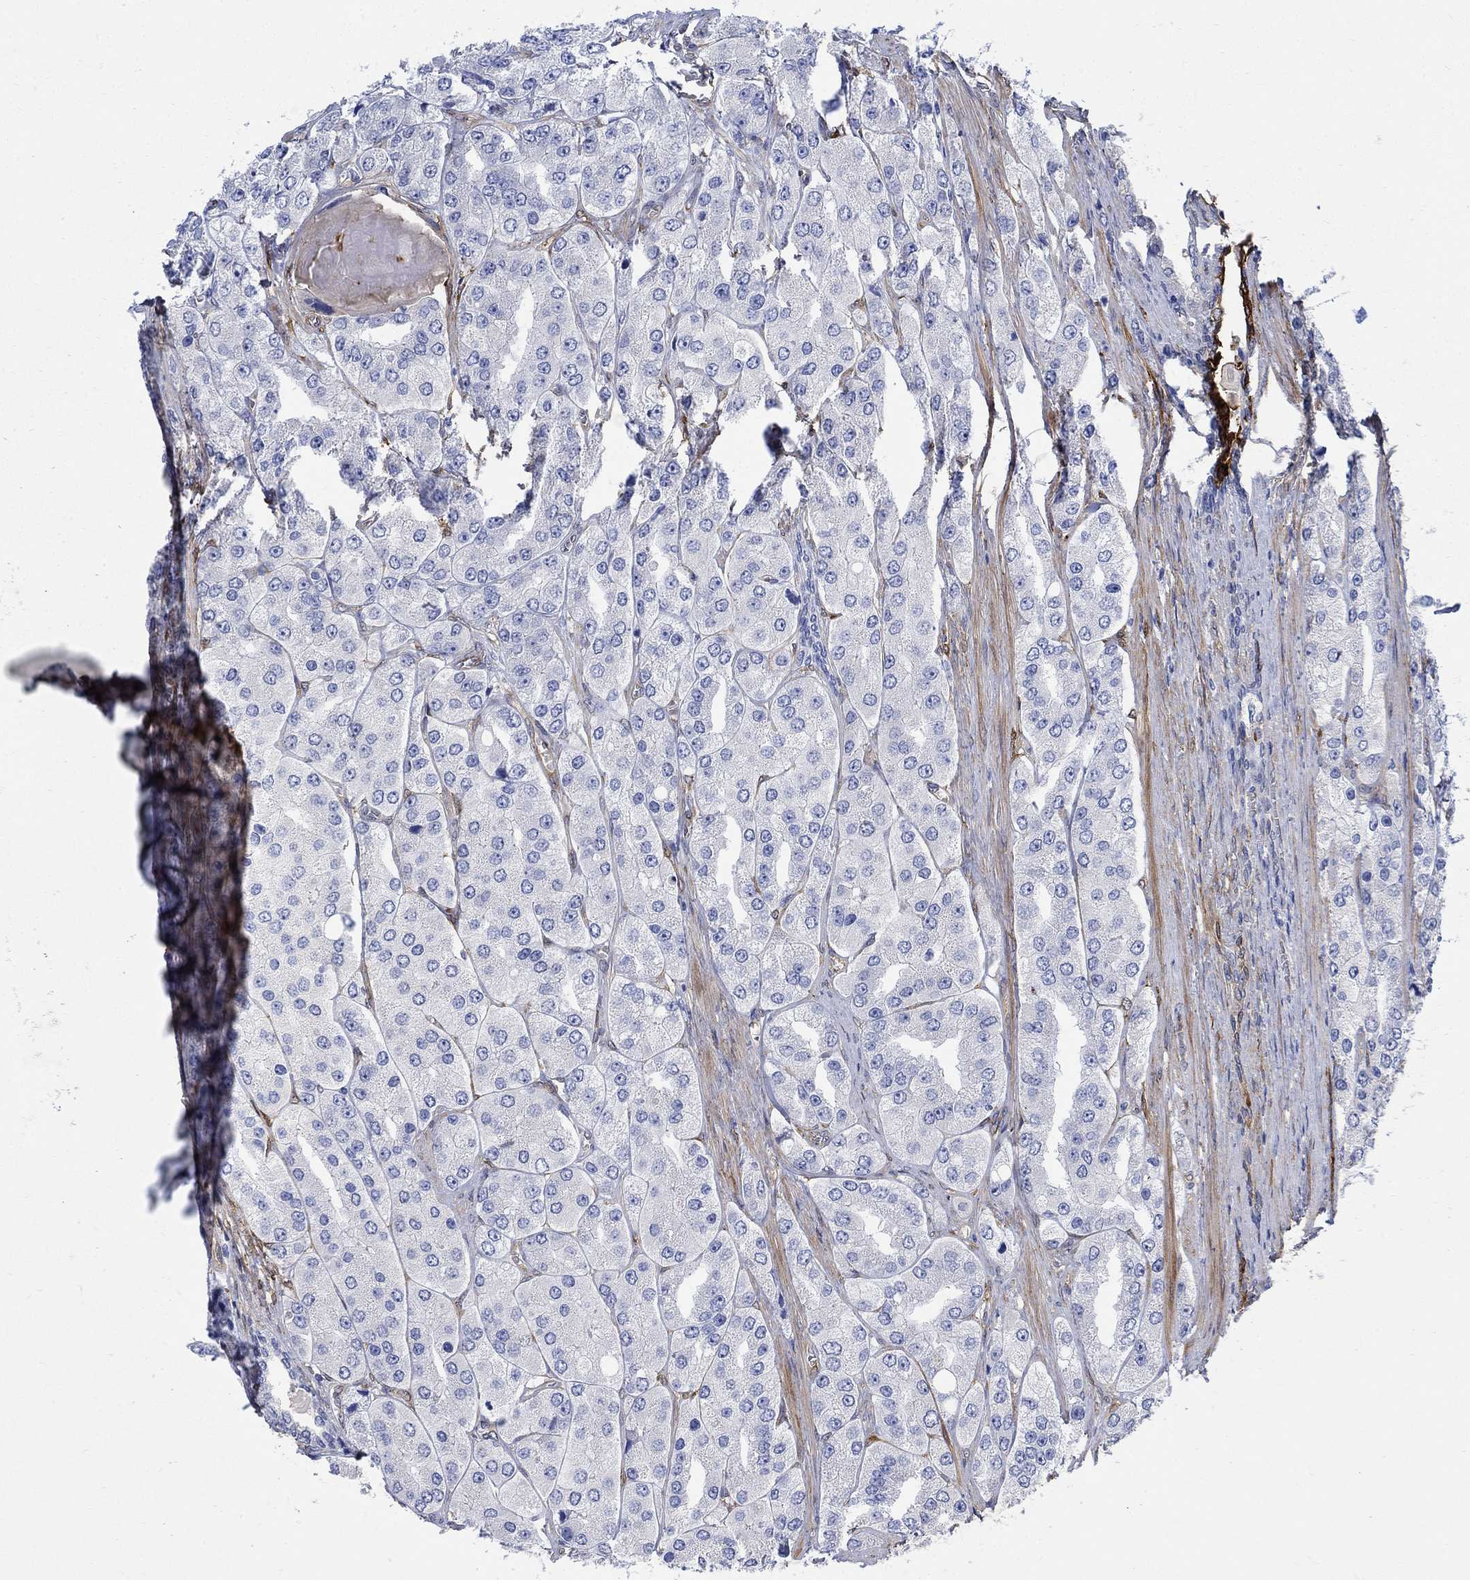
{"staining": {"intensity": "negative", "quantity": "none", "location": "none"}, "tissue": "prostate cancer", "cell_type": "Tumor cells", "image_type": "cancer", "snomed": [{"axis": "morphology", "description": "Adenocarcinoma, Low grade"}, {"axis": "topography", "description": "Prostate"}], "caption": "Immunohistochemistry (IHC) image of neoplastic tissue: prostate cancer stained with DAB exhibits no significant protein expression in tumor cells. Brightfield microscopy of immunohistochemistry (IHC) stained with DAB (3,3'-diaminobenzidine) (brown) and hematoxylin (blue), captured at high magnification.", "gene": "TGM2", "patient": {"sex": "male", "age": 69}}